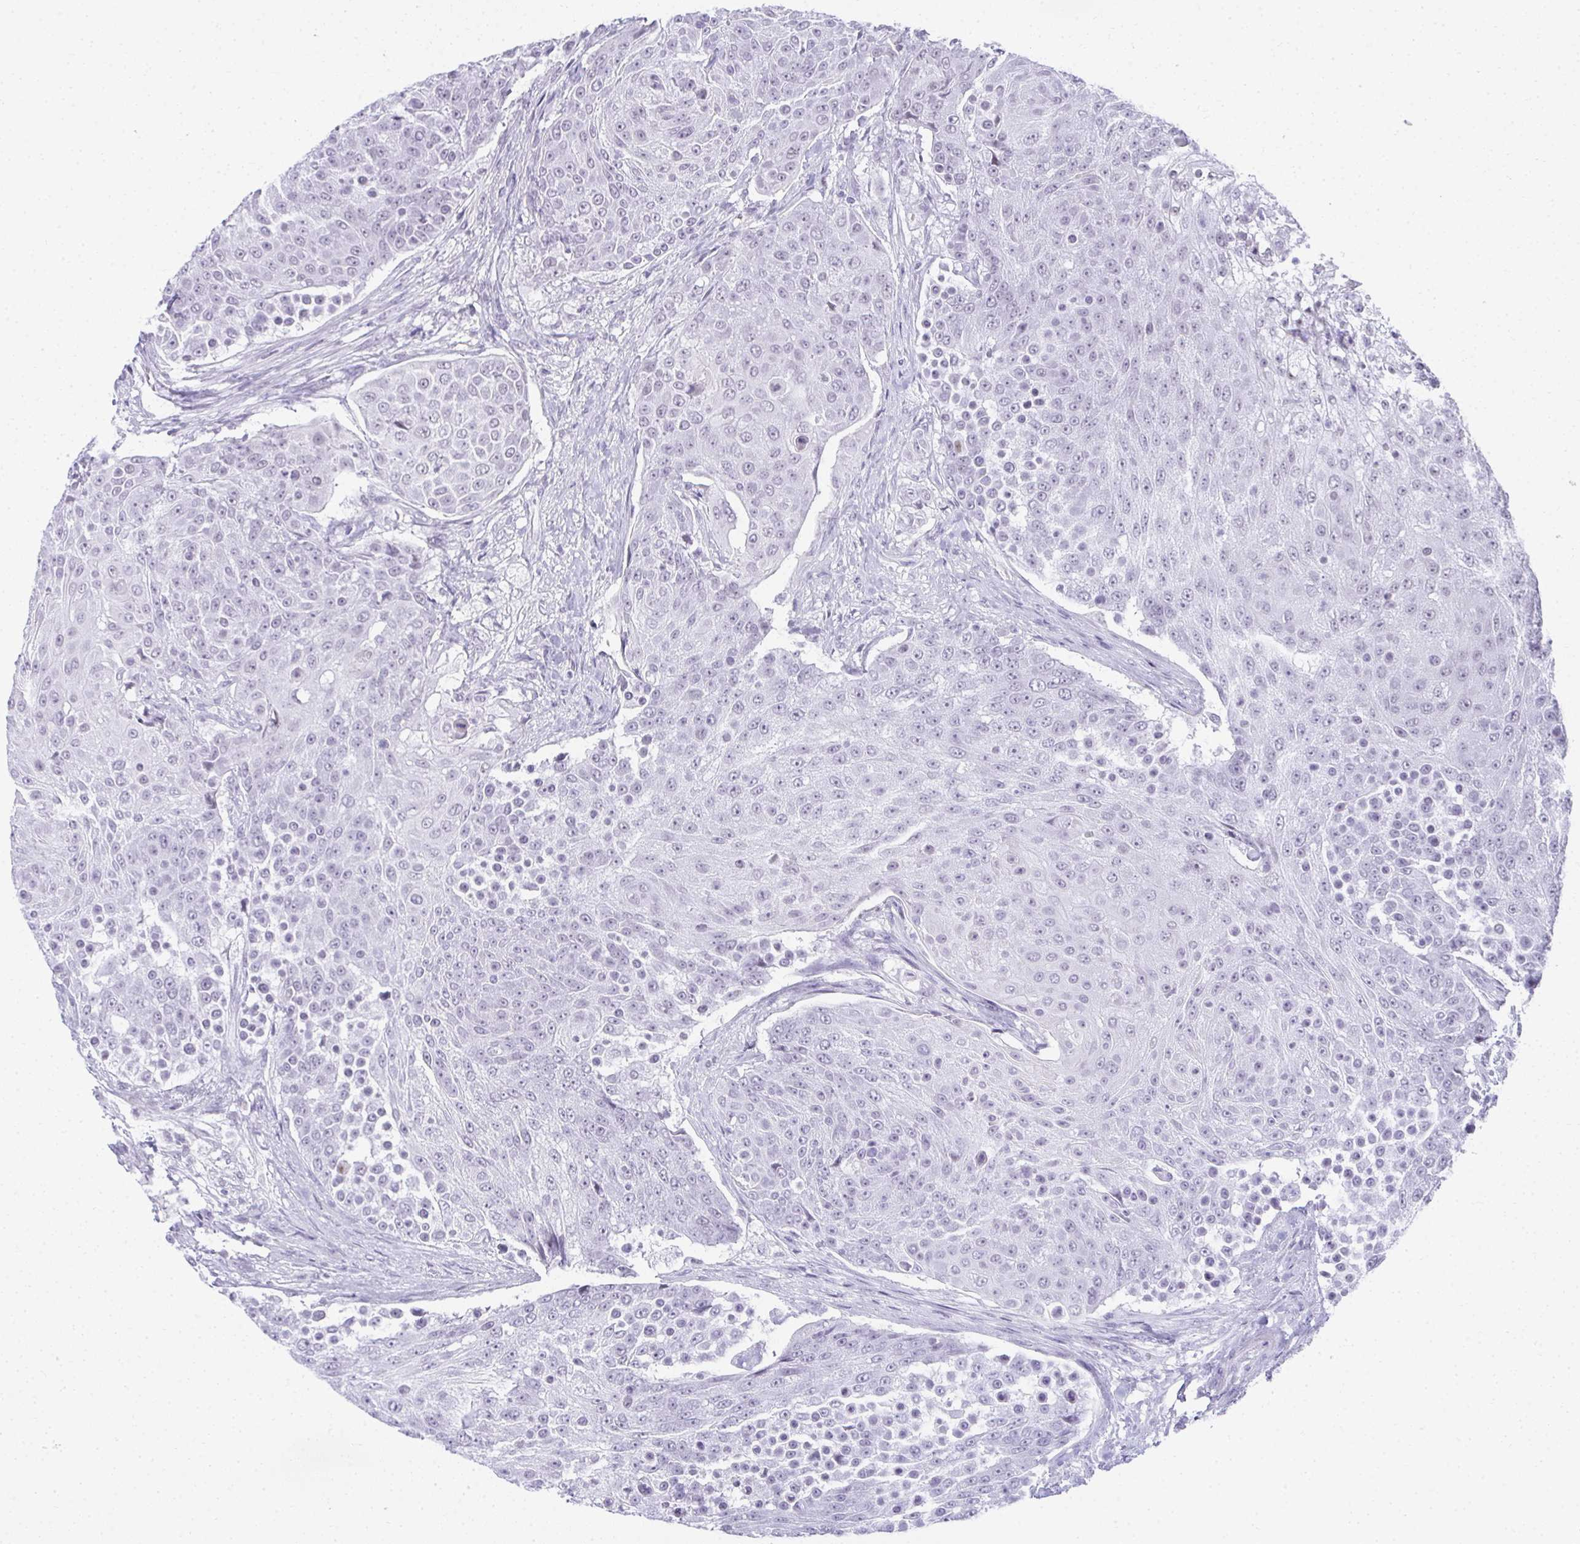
{"staining": {"intensity": "negative", "quantity": "none", "location": "none"}, "tissue": "urothelial cancer", "cell_type": "Tumor cells", "image_type": "cancer", "snomed": [{"axis": "morphology", "description": "Urothelial carcinoma, High grade"}, {"axis": "topography", "description": "Urinary bladder"}], "caption": "High magnification brightfield microscopy of urothelial cancer stained with DAB (brown) and counterstained with hematoxylin (blue): tumor cells show no significant positivity. Brightfield microscopy of immunohistochemistry stained with DAB (3,3'-diaminobenzidine) (brown) and hematoxylin (blue), captured at high magnification.", "gene": "PLA2G1B", "patient": {"sex": "female", "age": 63}}